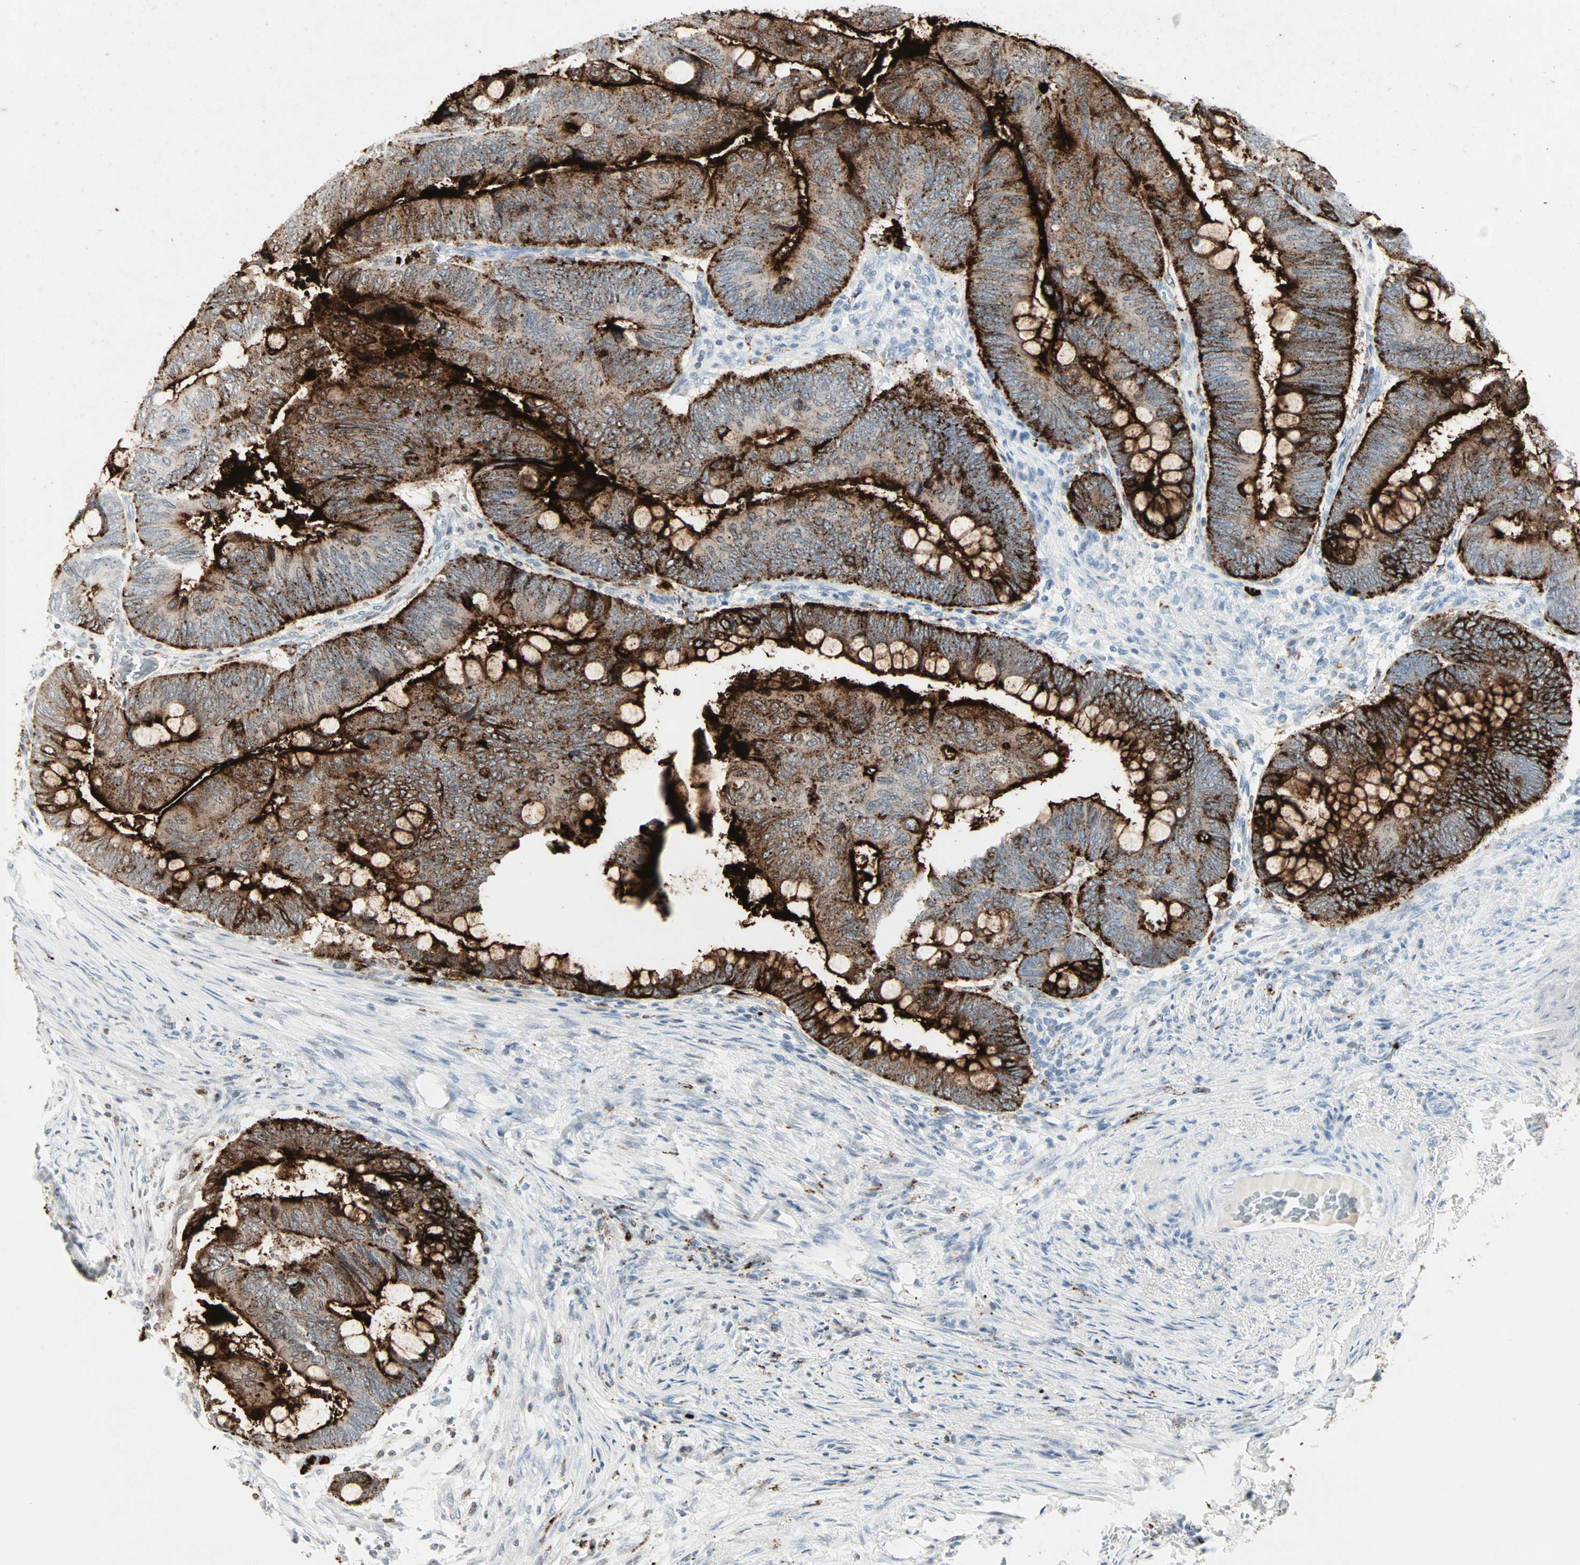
{"staining": {"intensity": "strong", "quantity": ">75%", "location": "cytoplasmic/membranous"}, "tissue": "colorectal cancer", "cell_type": "Tumor cells", "image_type": "cancer", "snomed": [{"axis": "morphology", "description": "Normal tissue, NOS"}, {"axis": "morphology", "description": "Adenocarcinoma, NOS"}, {"axis": "topography", "description": "Rectum"}, {"axis": "topography", "description": "Peripheral nerve tissue"}], "caption": "Approximately >75% of tumor cells in colorectal cancer show strong cytoplasmic/membranous protein positivity as visualized by brown immunohistochemical staining.", "gene": "CEACAM6", "patient": {"sex": "male", "age": 92}}